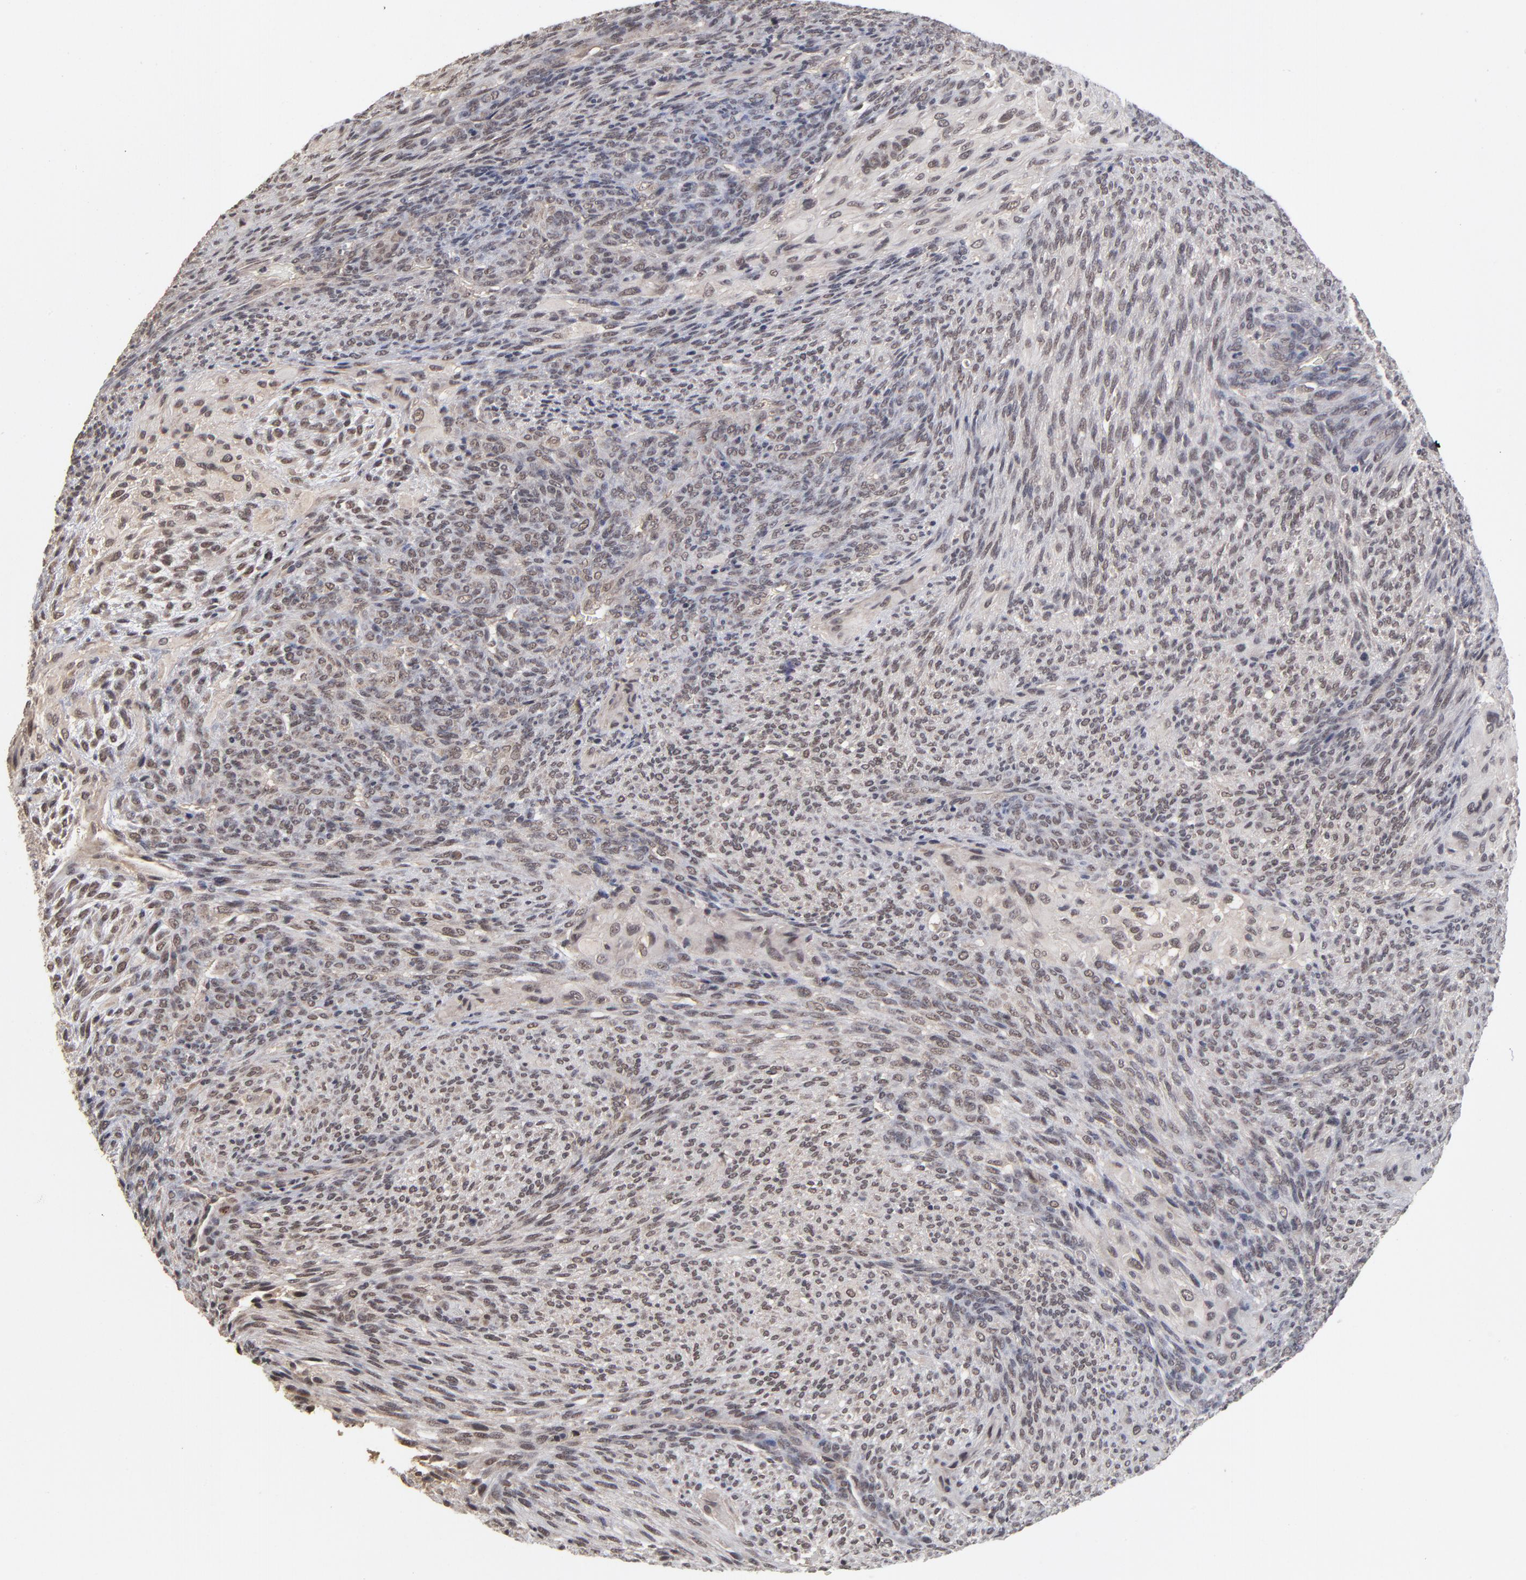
{"staining": {"intensity": "weak", "quantity": ">75%", "location": "cytoplasmic/membranous,nuclear"}, "tissue": "glioma", "cell_type": "Tumor cells", "image_type": "cancer", "snomed": [{"axis": "morphology", "description": "Glioma, malignant, High grade"}, {"axis": "topography", "description": "Cerebral cortex"}], "caption": "Immunohistochemistry staining of malignant glioma (high-grade), which demonstrates low levels of weak cytoplasmic/membranous and nuclear positivity in approximately >75% of tumor cells indicating weak cytoplasmic/membranous and nuclear protein expression. The staining was performed using DAB (brown) for protein detection and nuclei were counterstained in hematoxylin (blue).", "gene": "WSB1", "patient": {"sex": "female", "age": 55}}